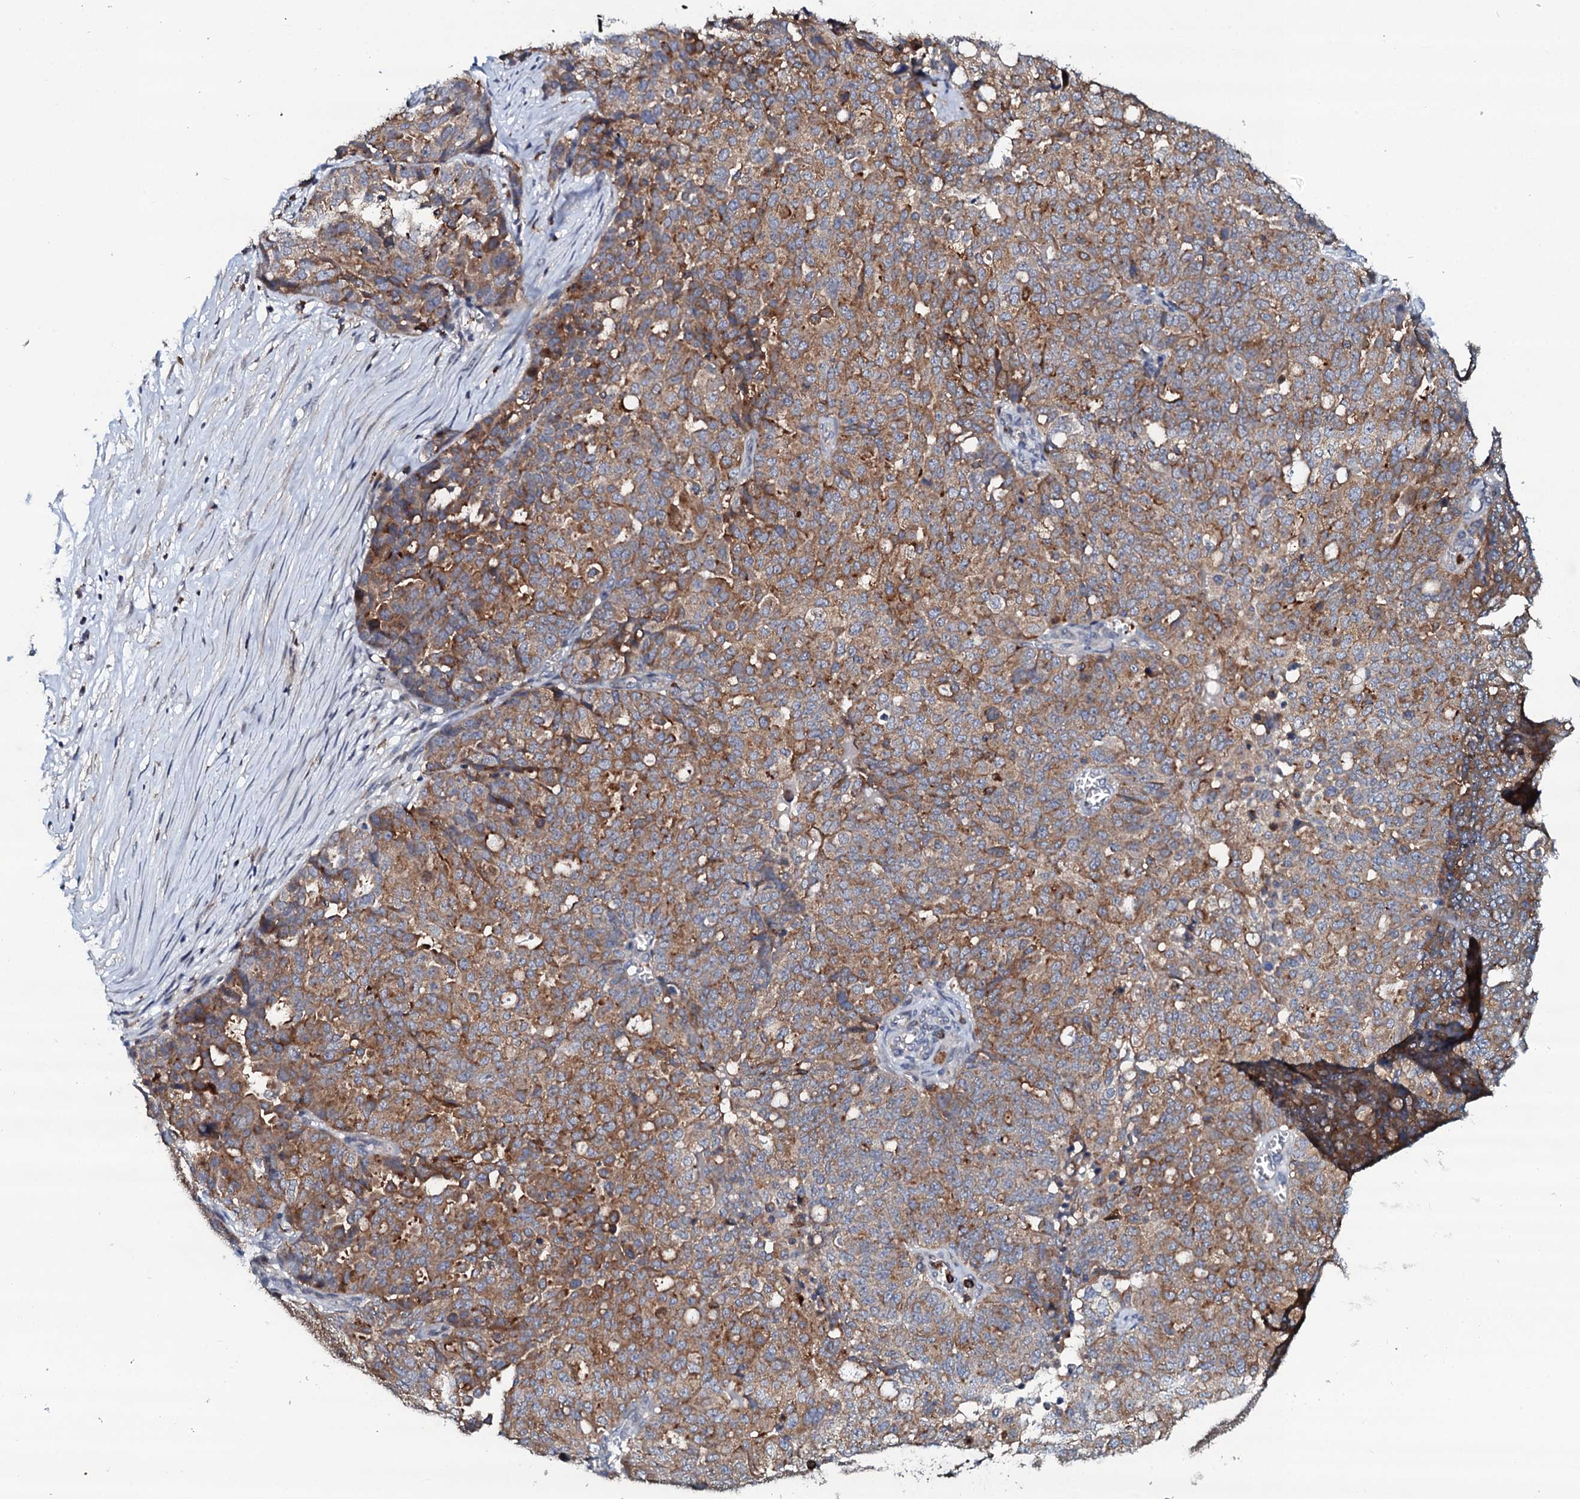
{"staining": {"intensity": "moderate", "quantity": ">75%", "location": "cytoplasmic/membranous"}, "tissue": "ovarian cancer", "cell_type": "Tumor cells", "image_type": "cancer", "snomed": [{"axis": "morphology", "description": "Cystadenocarcinoma, serous, NOS"}, {"axis": "topography", "description": "Soft tissue"}, {"axis": "topography", "description": "Ovary"}], "caption": "IHC histopathology image of neoplastic tissue: serous cystadenocarcinoma (ovarian) stained using immunohistochemistry (IHC) demonstrates medium levels of moderate protein expression localized specifically in the cytoplasmic/membranous of tumor cells, appearing as a cytoplasmic/membranous brown color.", "gene": "VAMP8", "patient": {"sex": "female", "age": 57}}